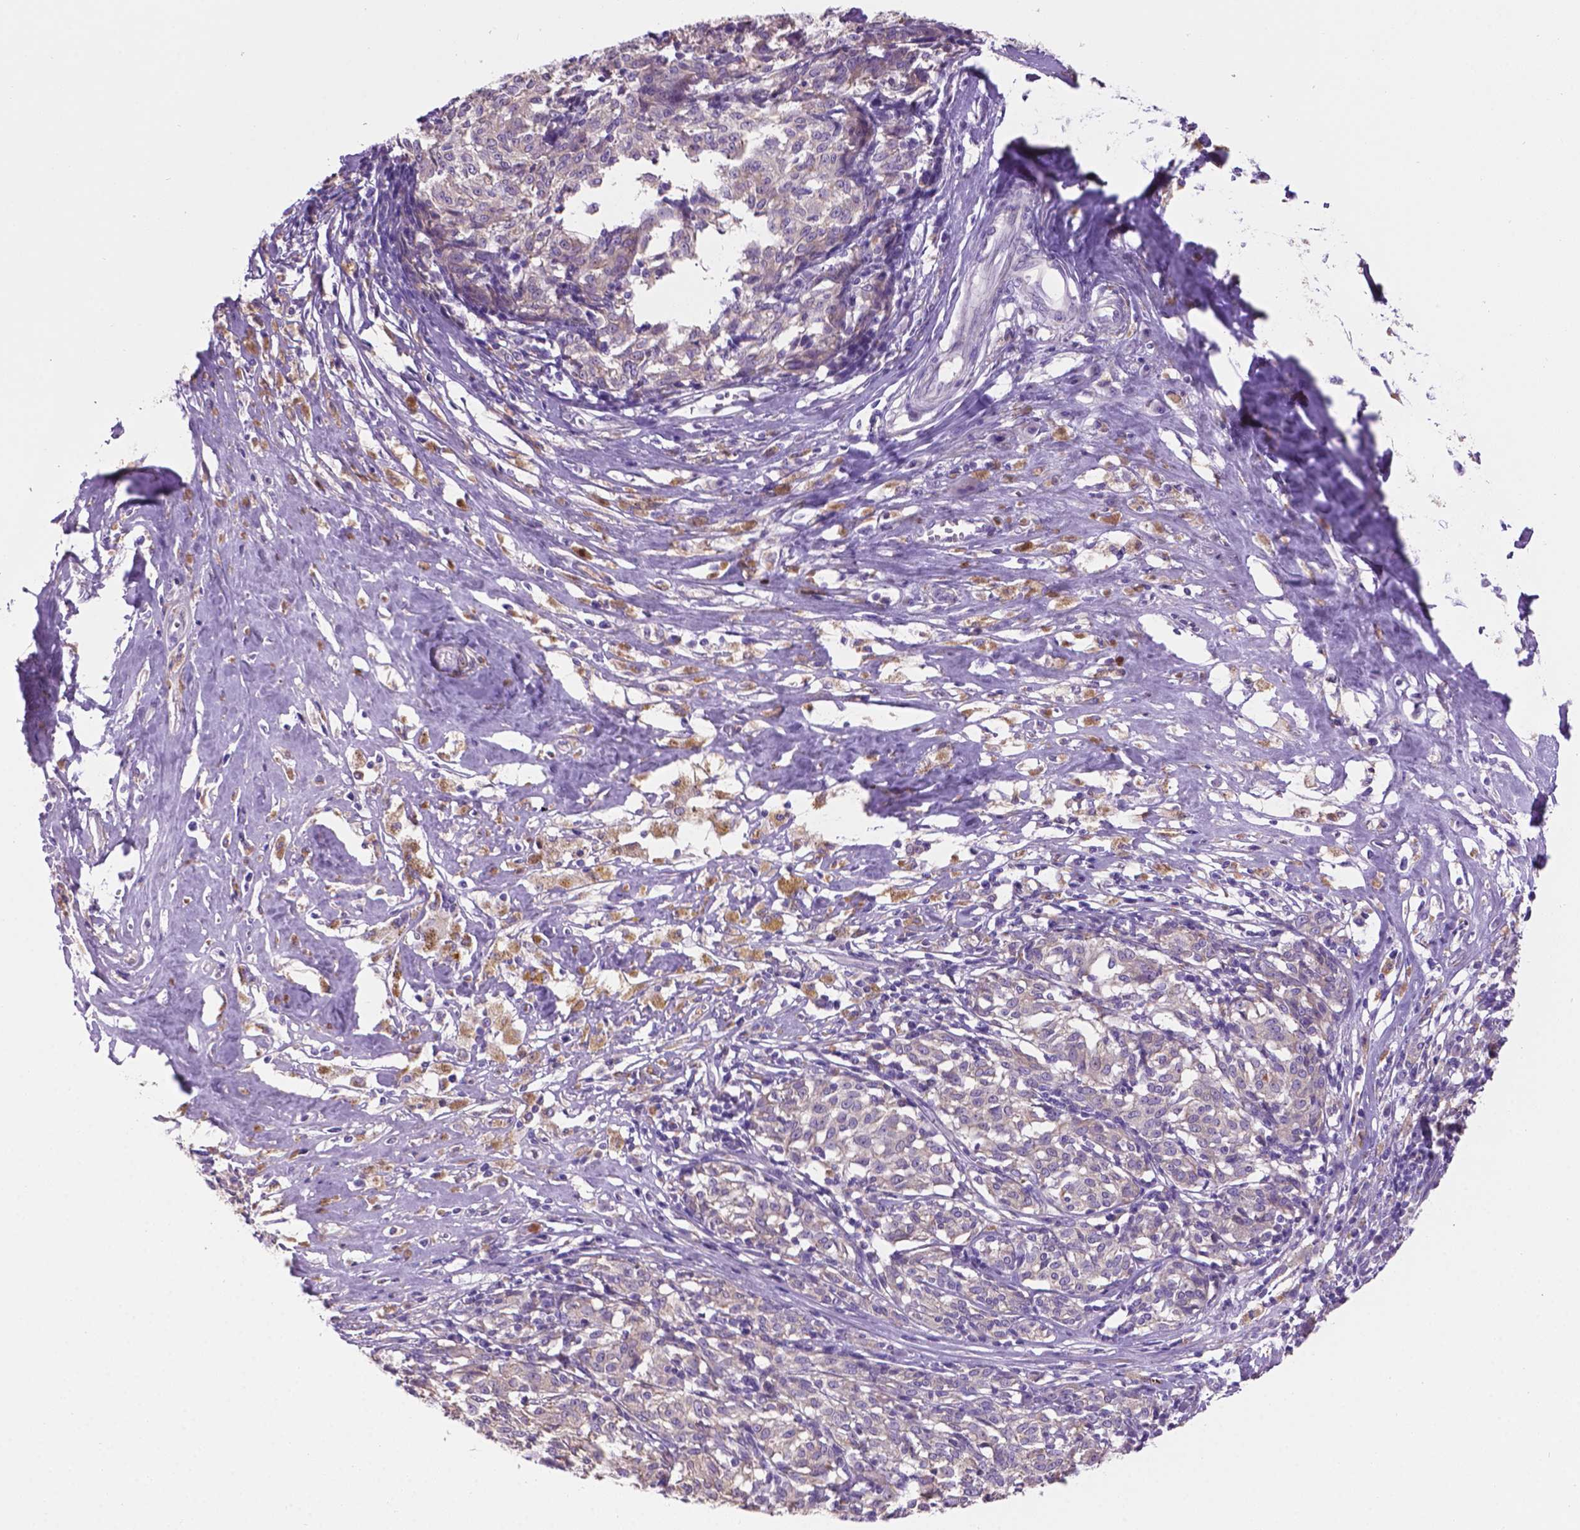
{"staining": {"intensity": "negative", "quantity": "none", "location": "none"}, "tissue": "melanoma", "cell_type": "Tumor cells", "image_type": "cancer", "snomed": [{"axis": "morphology", "description": "Malignant melanoma, NOS"}, {"axis": "topography", "description": "Skin"}], "caption": "This is an IHC image of human melanoma. There is no expression in tumor cells.", "gene": "CDH7", "patient": {"sex": "female", "age": 72}}